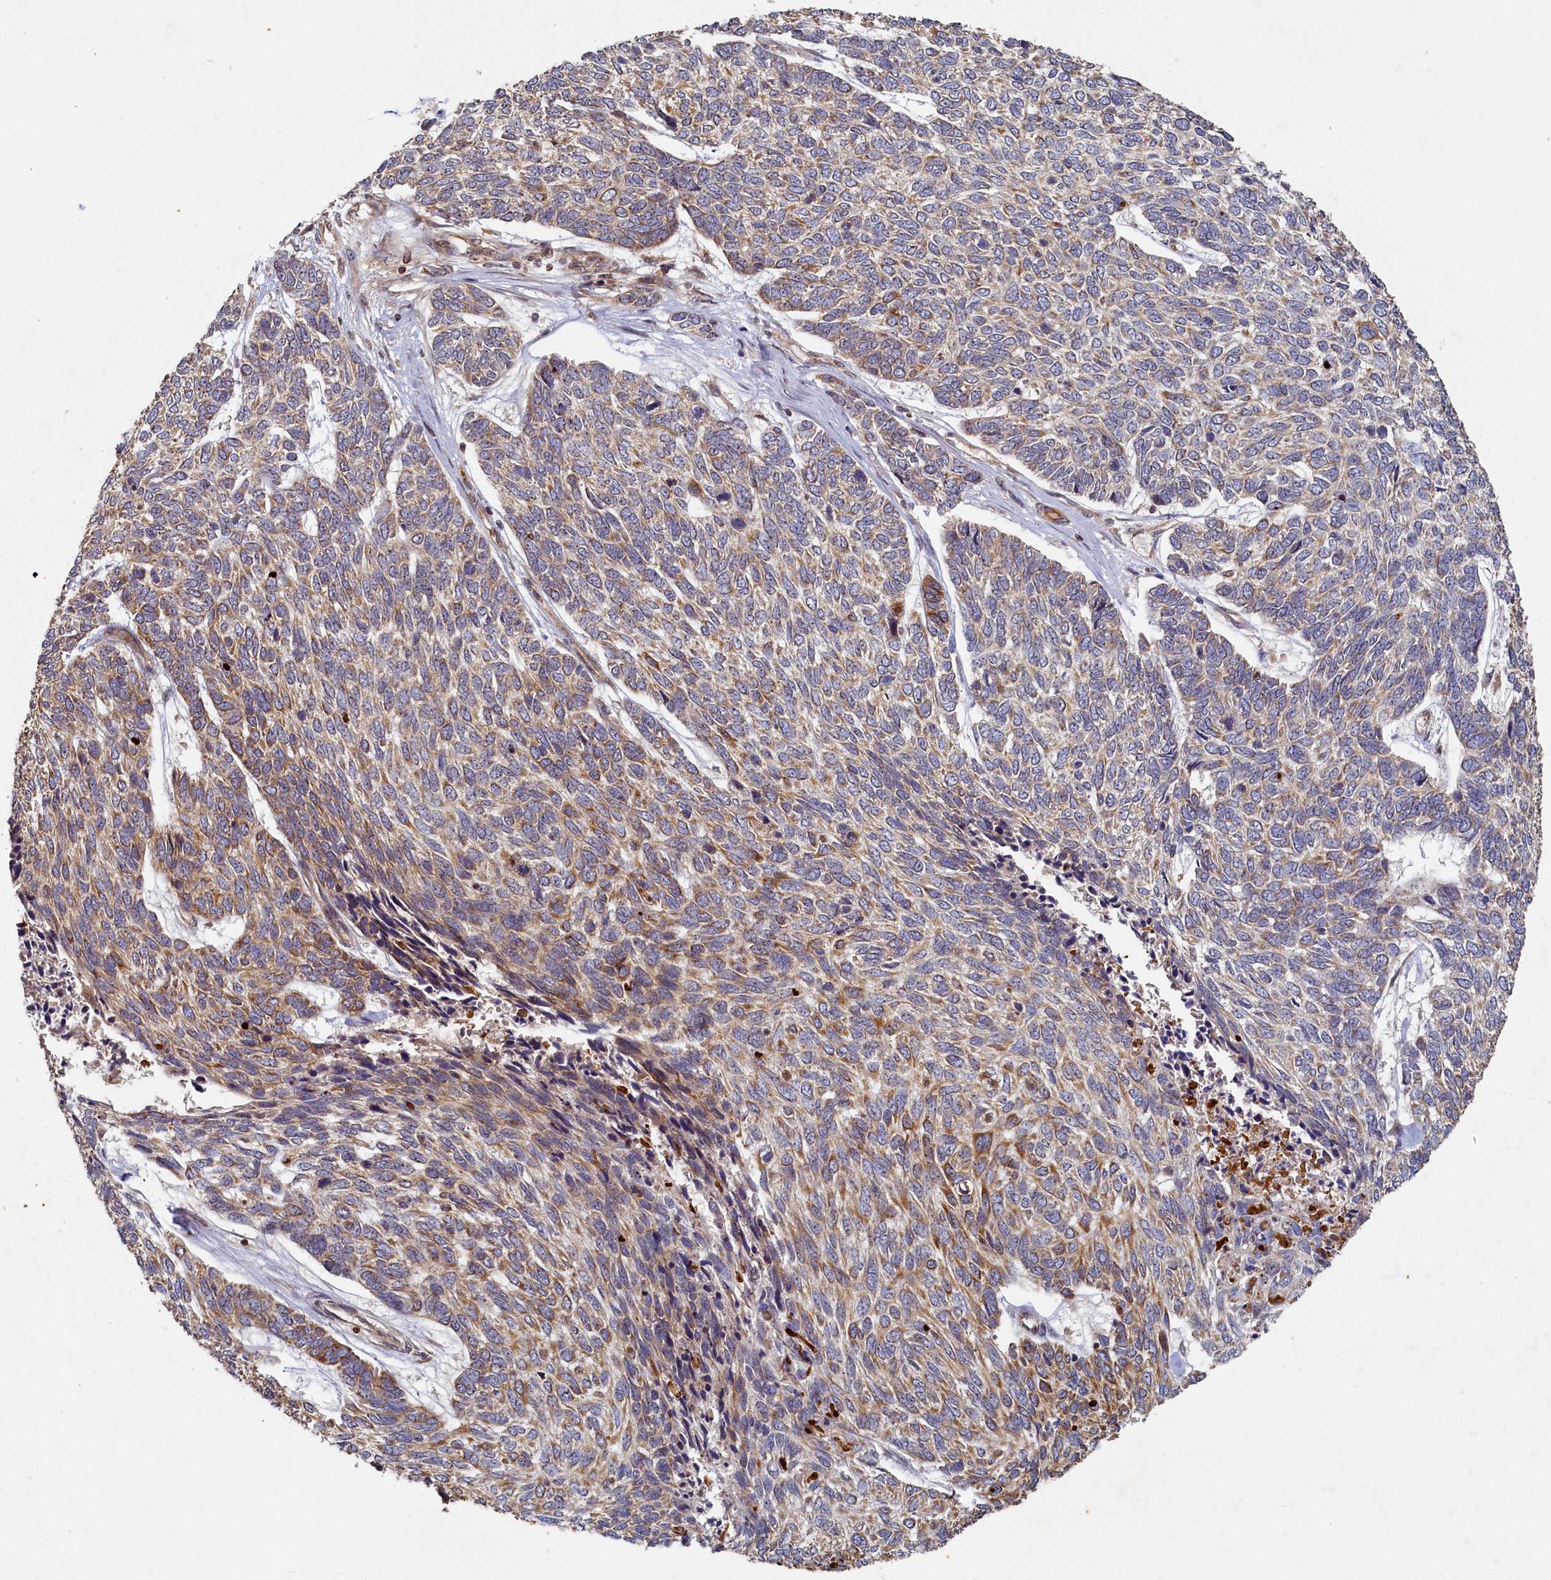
{"staining": {"intensity": "moderate", "quantity": "25%-75%", "location": "cytoplasmic/membranous"}, "tissue": "skin cancer", "cell_type": "Tumor cells", "image_type": "cancer", "snomed": [{"axis": "morphology", "description": "Basal cell carcinoma"}, {"axis": "topography", "description": "Skin"}], "caption": "A high-resolution histopathology image shows immunohistochemistry staining of basal cell carcinoma (skin), which shows moderate cytoplasmic/membranous staining in approximately 25%-75% of tumor cells. Using DAB (3,3'-diaminobenzidine) (brown) and hematoxylin (blue) stains, captured at high magnification using brightfield microscopy.", "gene": "CEP20", "patient": {"sex": "female", "age": 65}}